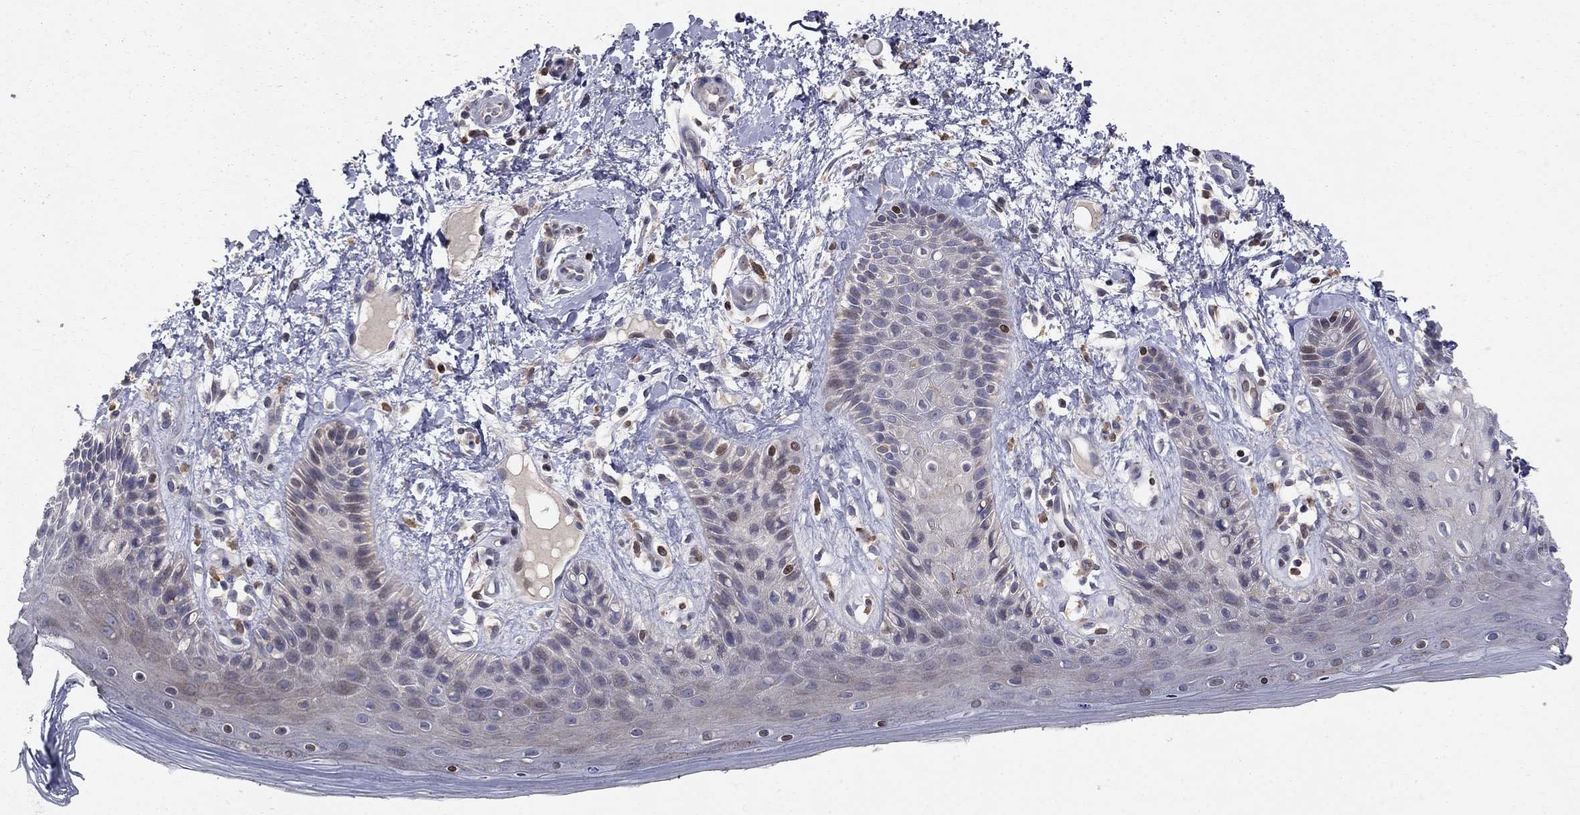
{"staining": {"intensity": "negative", "quantity": "none", "location": "none"}, "tissue": "skin", "cell_type": "Epidermal cells", "image_type": "normal", "snomed": [{"axis": "morphology", "description": "Normal tissue, NOS"}, {"axis": "topography", "description": "Anal"}], "caption": "The image shows no staining of epidermal cells in normal skin.", "gene": "ERN2", "patient": {"sex": "male", "age": 36}}